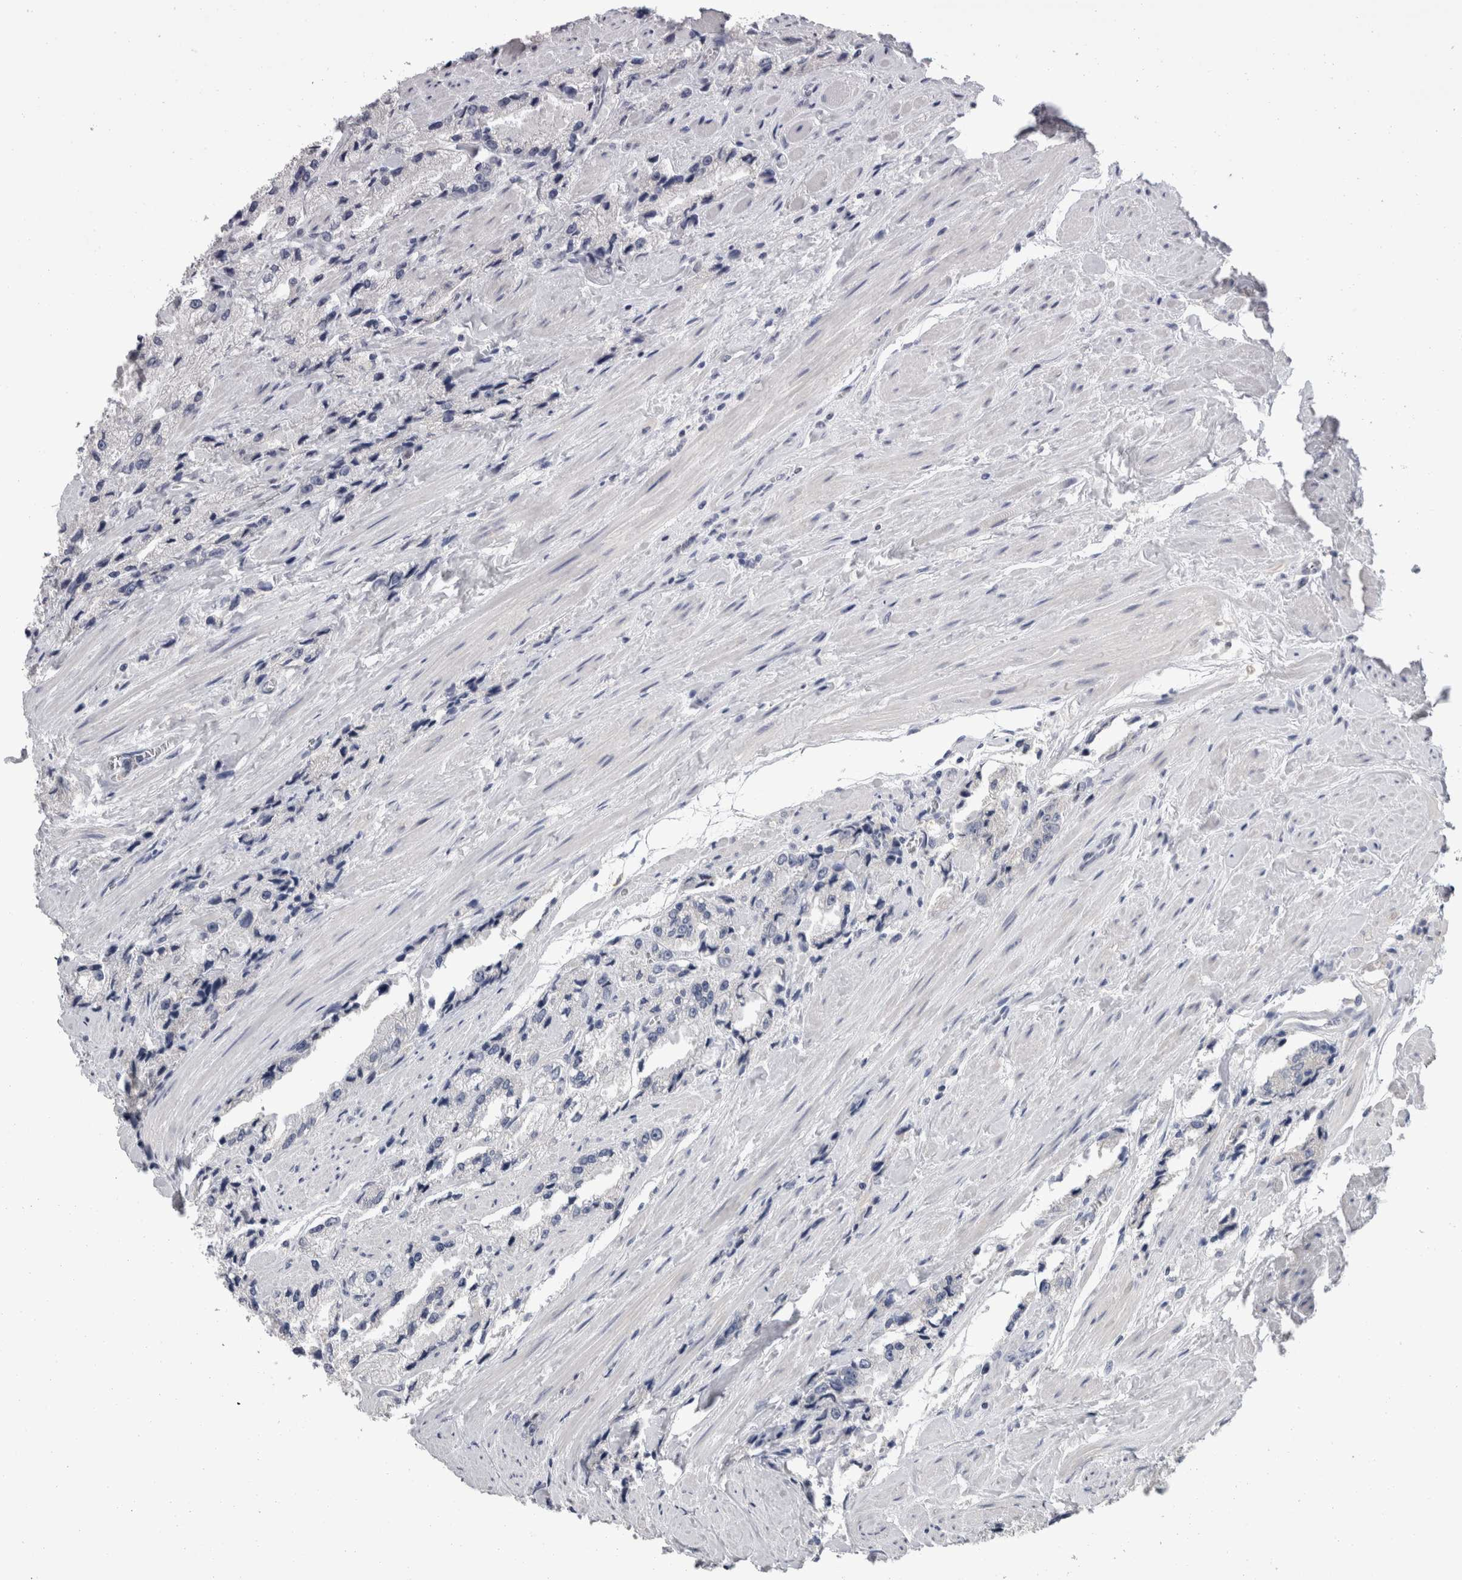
{"staining": {"intensity": "negative", "quantity": "none", "location": "none"}, "tissue": "prostate cancer", "cell_type": "Tumor cells", "image_type": "cancer", "snomed": [{"axis": "morphology", "description": "Adenocarcinoma, High grade"}, {"axis": "topography", "description": "Prostate"}], "caption": "A histopathology image of prostate cancer (adenocarcinoma (high-grade)) stained for a protein shows no brown staining in tumor cells.", "gene": "FHOD3", "patient": {"sex": "male", "age": 58}}